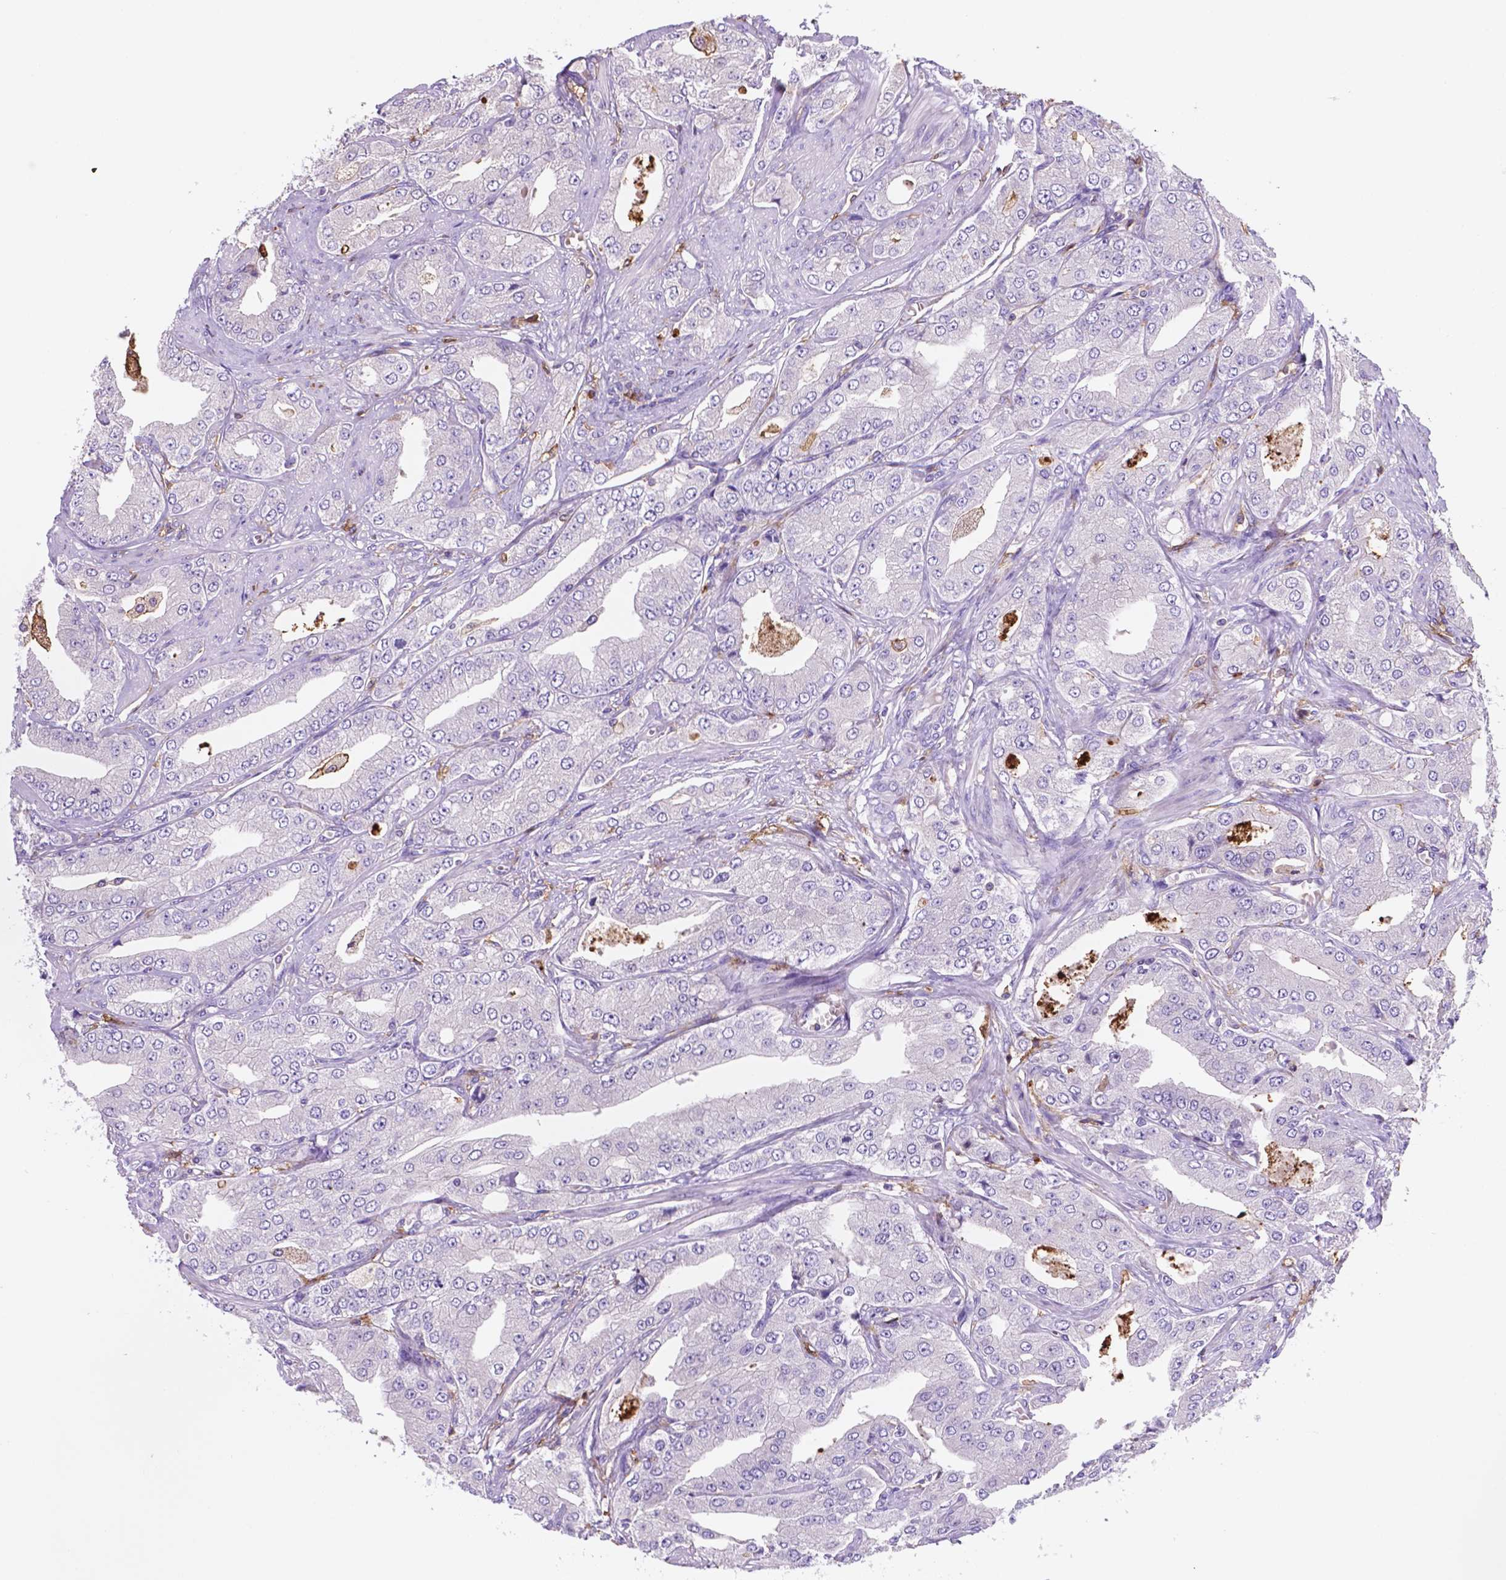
{"staining": {"intensity": "negative", "quantity": "none", "location": "none"}, "tissue": "prostate cancer", "cell_type": "Tumor cells", "image_type": "cancer", "snomed": [{"axis": "morphology", "description": "Adenocarcinoma, Low grade"}, {"axis": "topography", "description": "Prostate"}], "caption": "This is an immunohistochemistry (IHC) image of human prostate cancer (adenocarcinoma (low-grade)). There is no staining in tumor cells.", "gene": "MKRN2OS", "patient": {"sex": "male", "age": 60}}